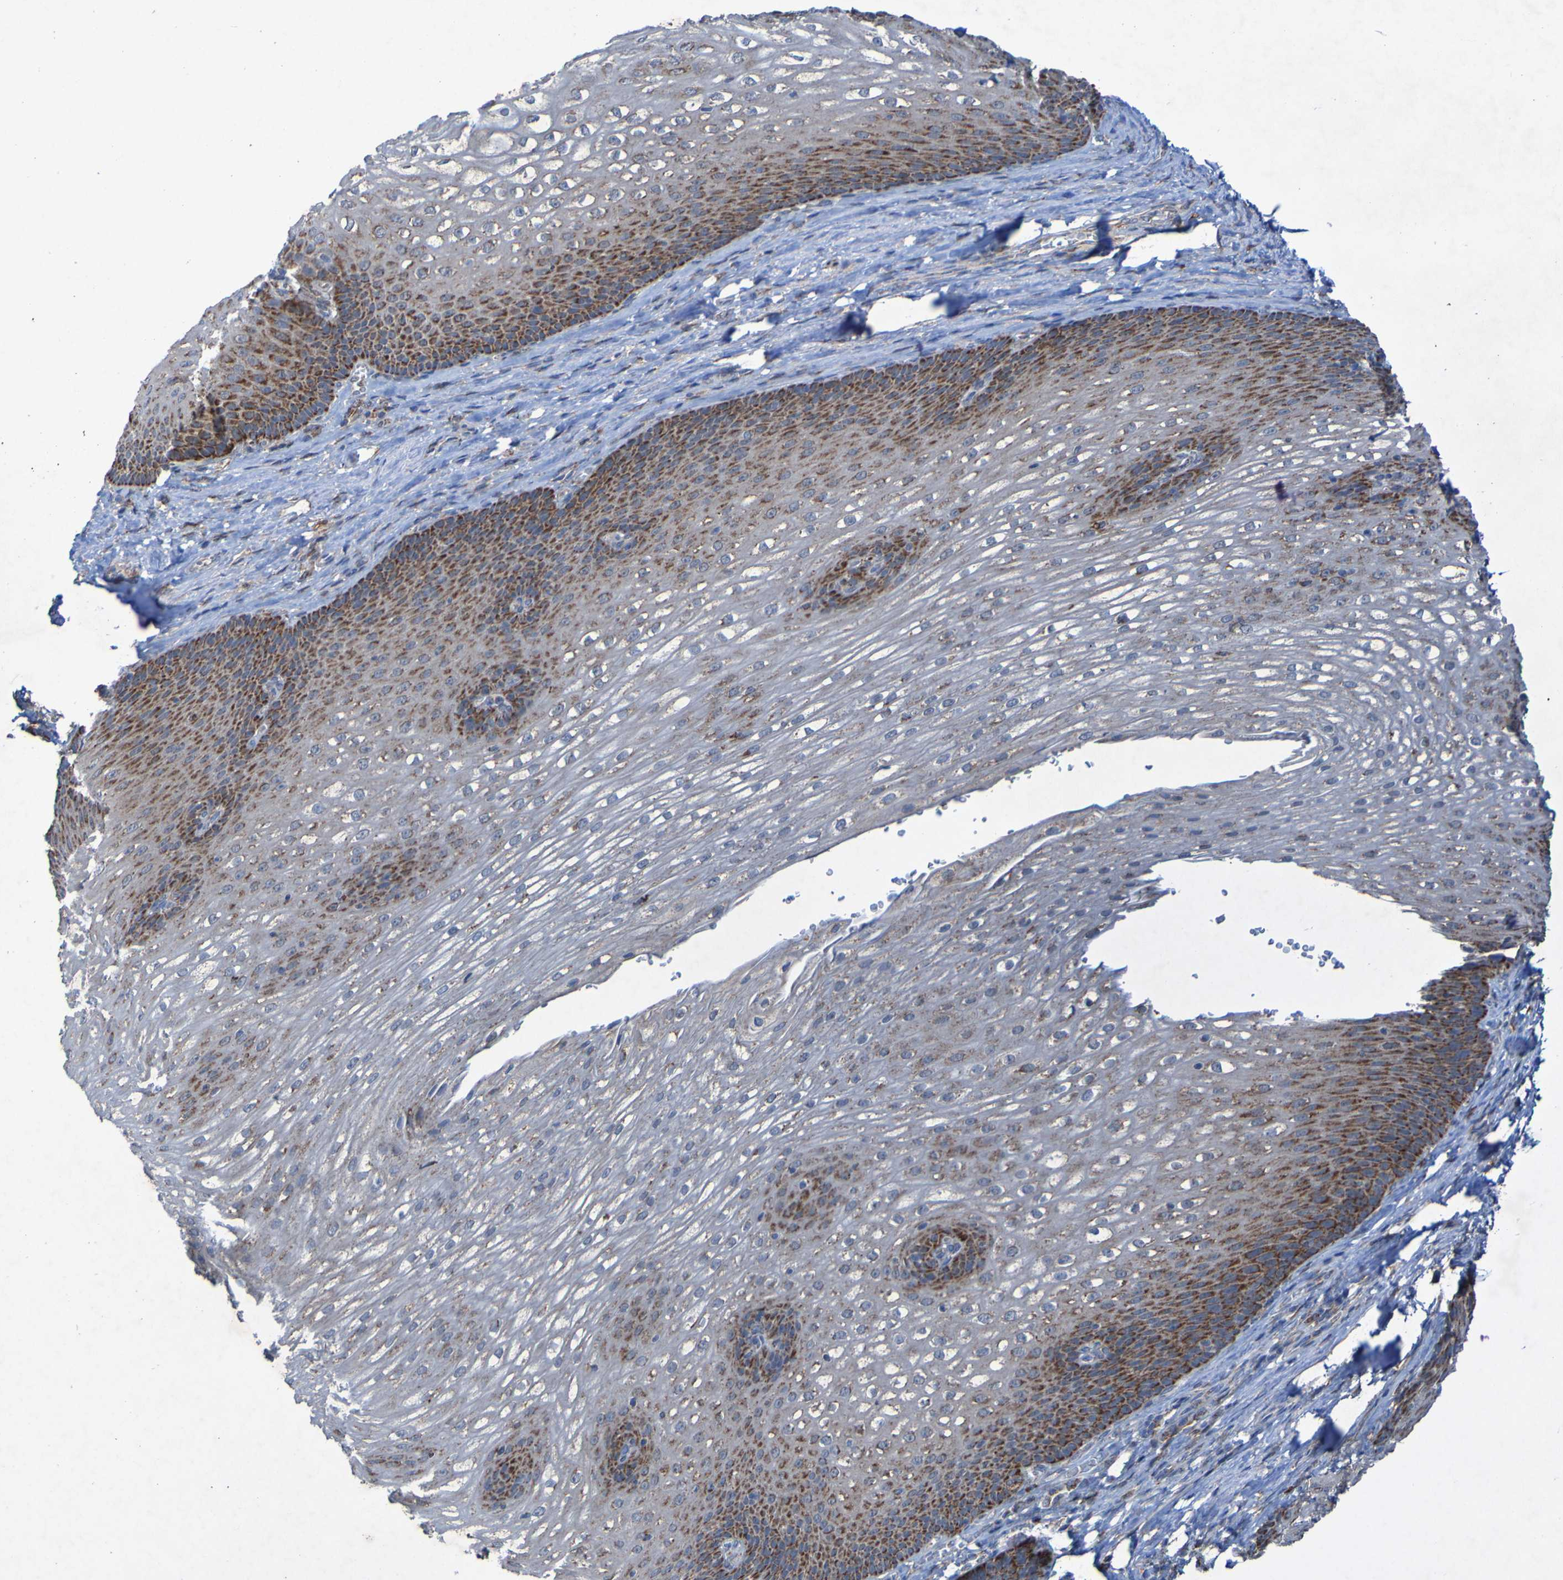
{"staining": {"intensity": "moderate", "quantity": ">75%", "location": "cytoplasmic/membranous"}, "tissue": "esophagus", "cell_type": "Squamous epithelial cells", "image_type": "normal", "snomed": [{"axis": "morphology", "description": "Normal tissue, NOS"}, {"axis": "topography", "description": "Esophagus"}], "caption": "Immunohistochemical staining of unremarkable human esophagus reveals moderate cytoplasmic/membranous protein staining in approximately >75% of squamous epithelial cells.", "gene": "CCDC51", "patient": {"sex": "male", "age": 48}}